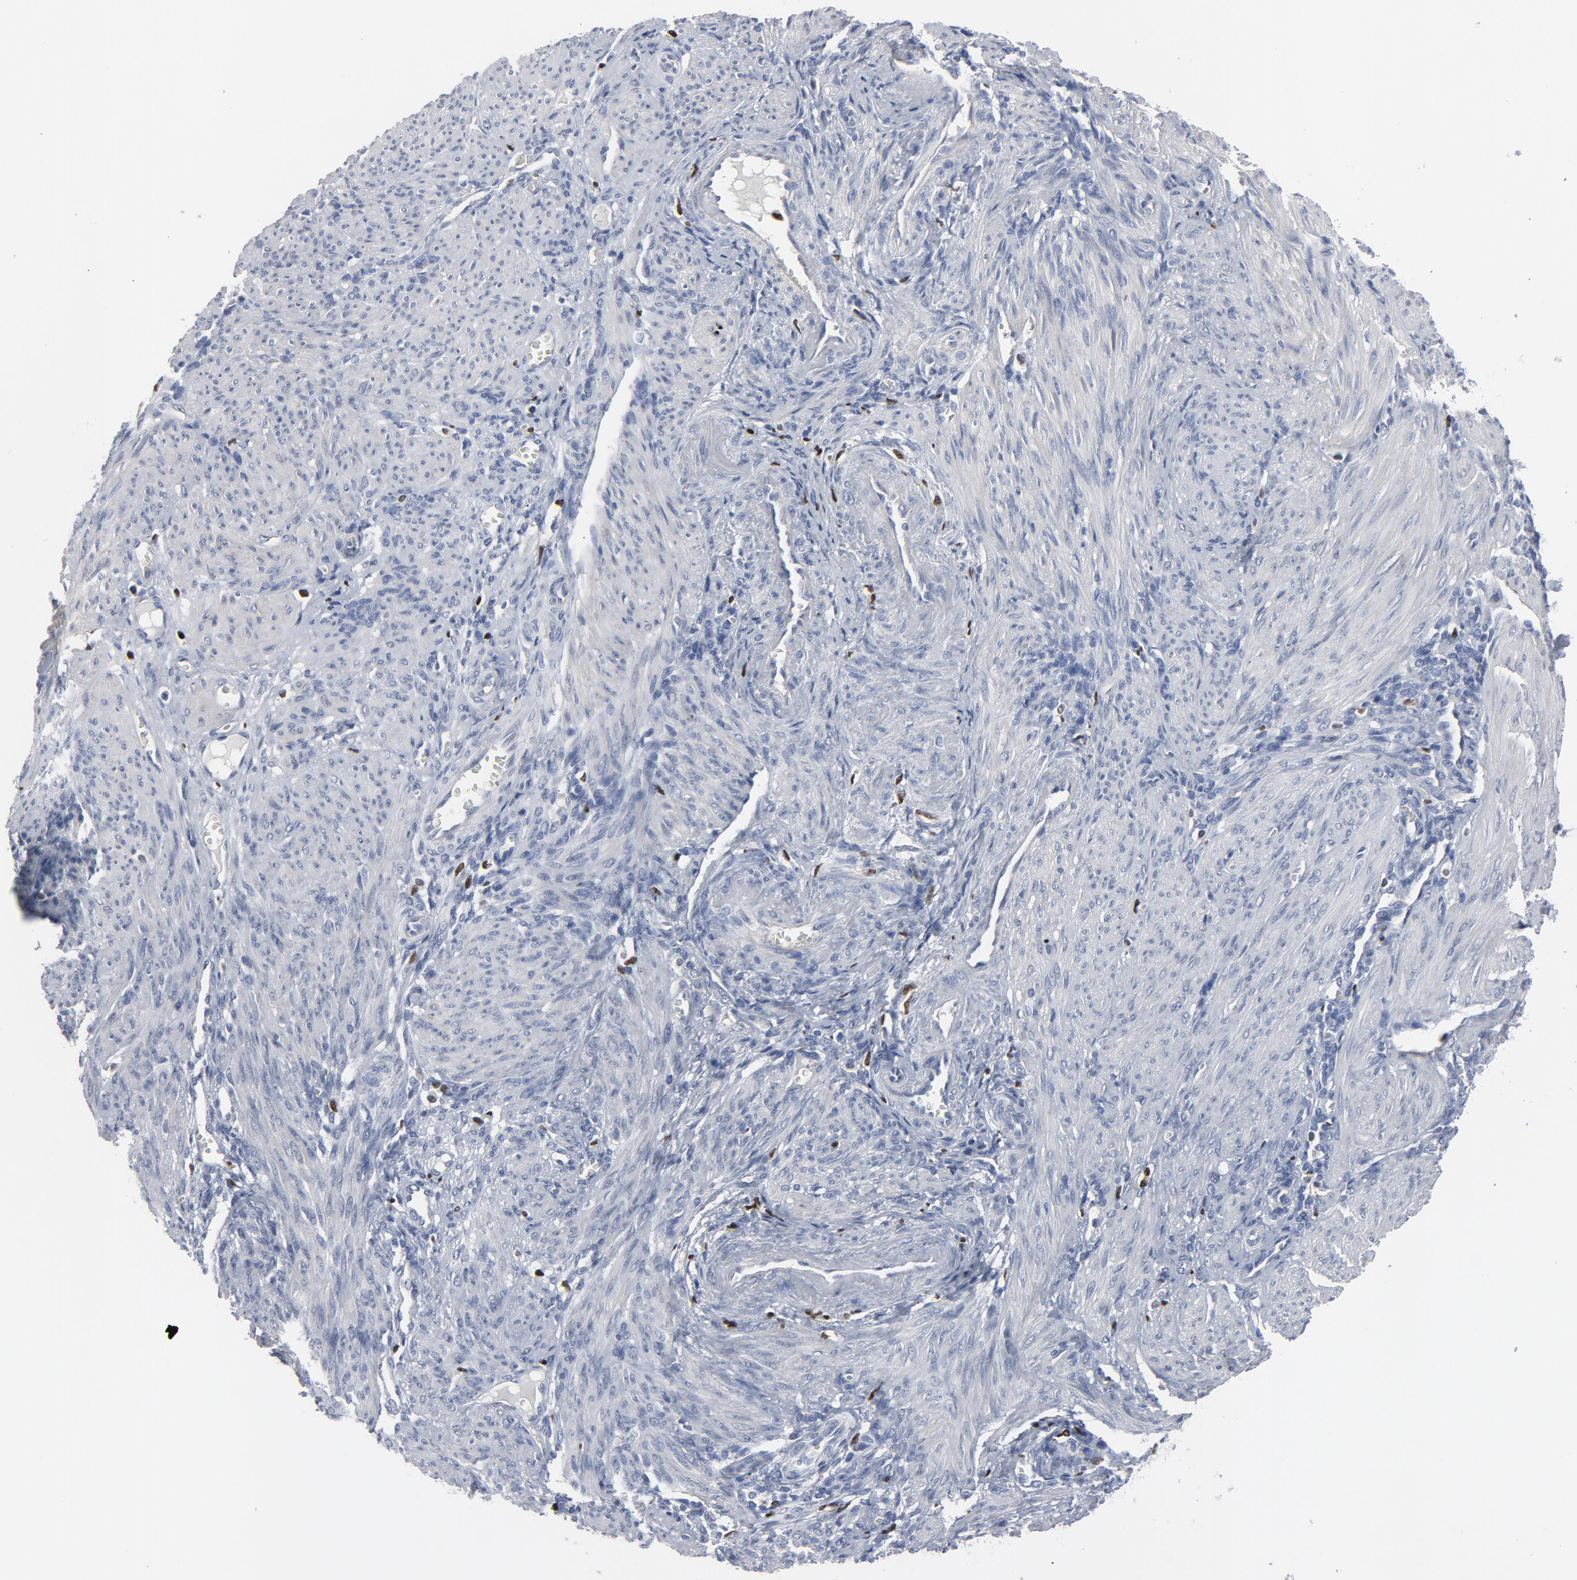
{"staining": {"intensity": "negative", "quantity": "none", "location": "none"}, "tissue": "endometrium", "cell_type": "Cells in endometrial stroma", "image_type": "normal", "snomed": [{"axis": "morphology", "description": "Normal tissue, NOS"}, {"axis": "topography", "description": "Endometrium"}], "caption": "There is no significant positivity in cells in endometrial stroma of endometrium. (DAB immunohistochemistry, high magnification).", "gene": "SPI1", "patient": {"sex": "female", "age": 72}}